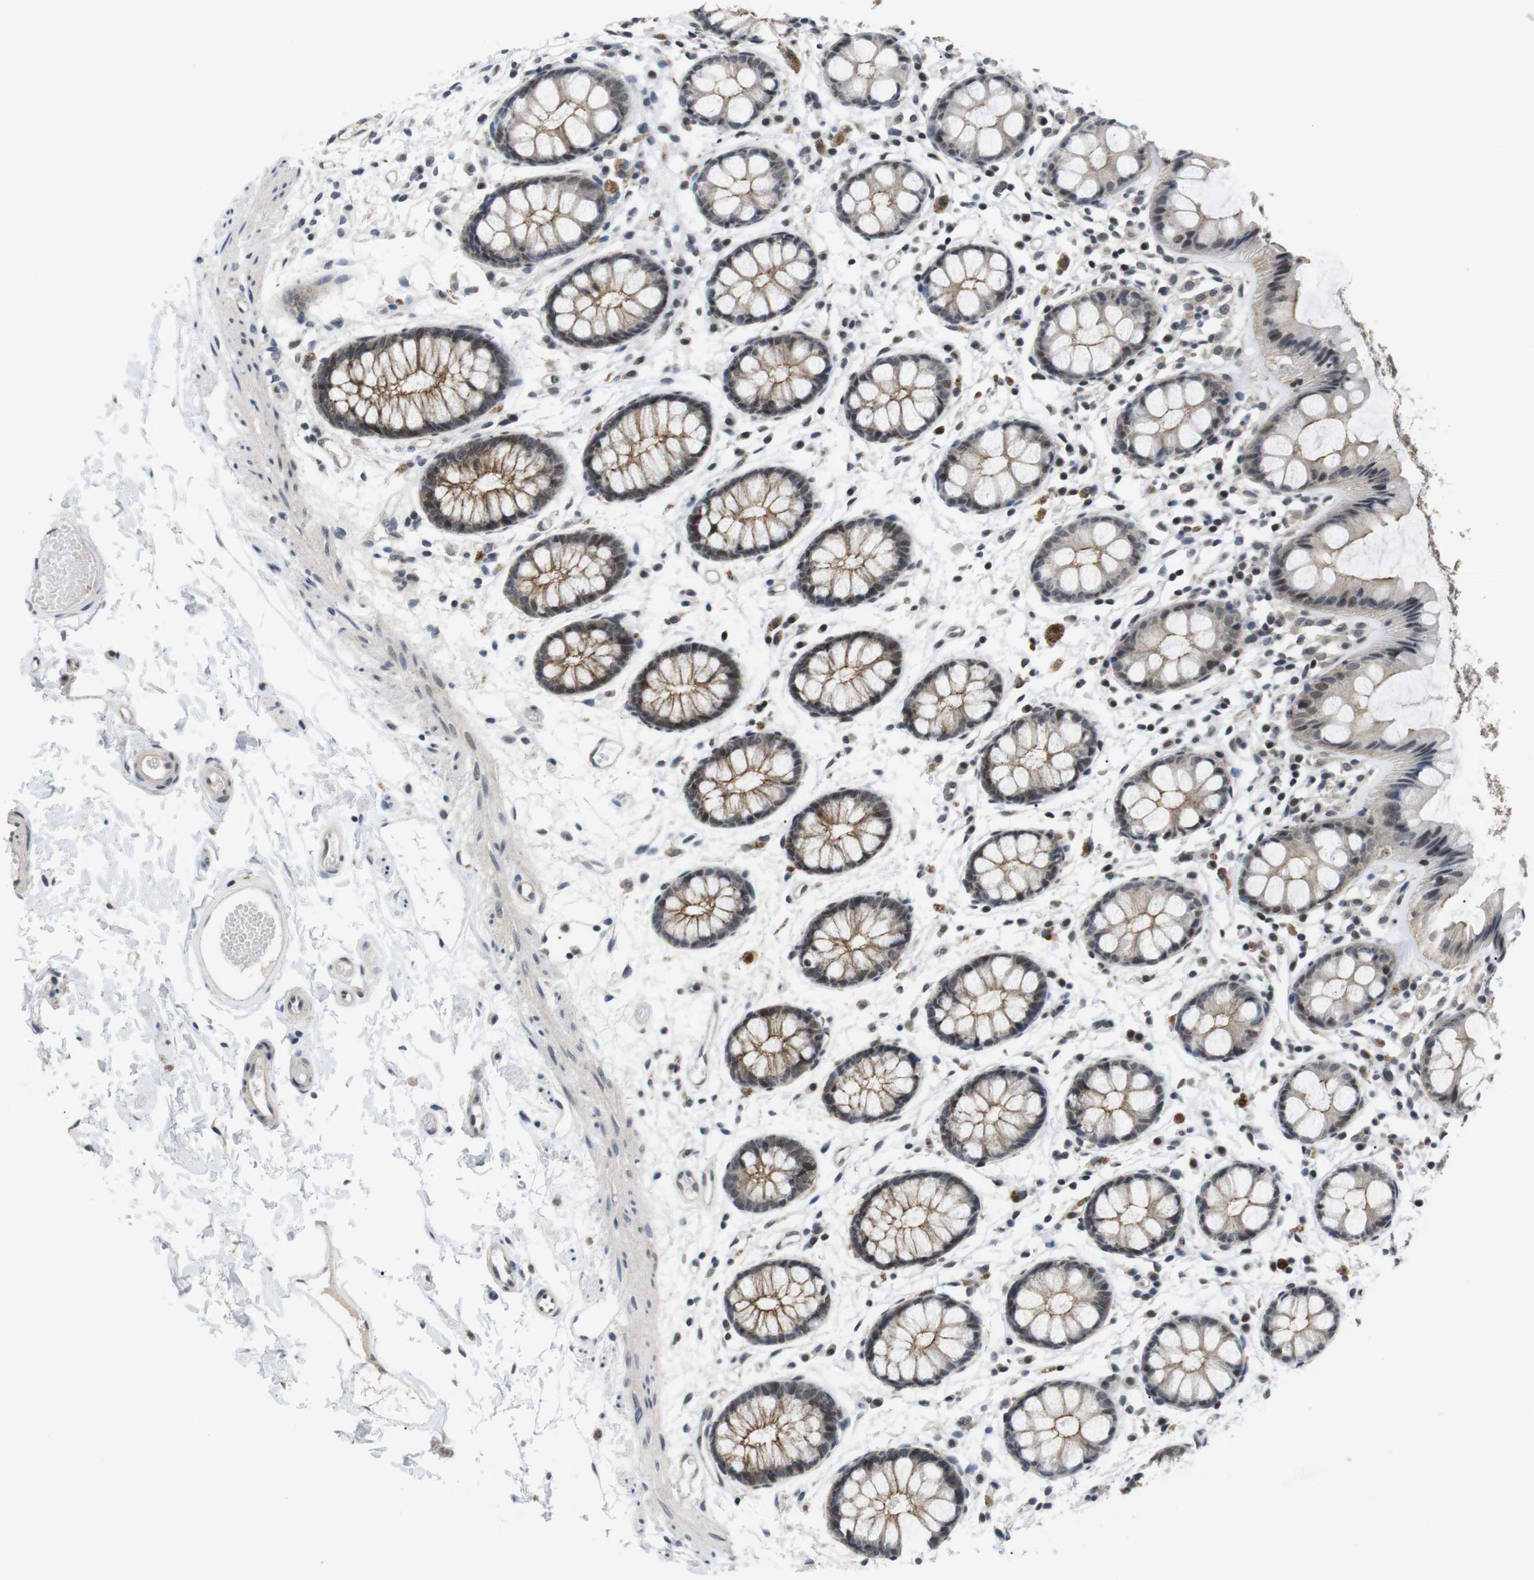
{"staining": {"intensity": "moderate", "quantity": ">75%", "location": "cytoplasmic/membranous"}, "tissue": "rectum", "cell_type": "Glandular cells", "image_type": "normal", "snomed": [{"axis": "morphology", "description": "Normal tissue, NOS"}, {"axis": "topography", "description": "Rectum"}], "caption": "Normal rectum displays moderate cytoplasmic/membranous expression in about >75% of glandular cells, visualized by immunohistochemistry.", "gene": "NECTIN1", "patient": {"sex": "female", "age": 66}}